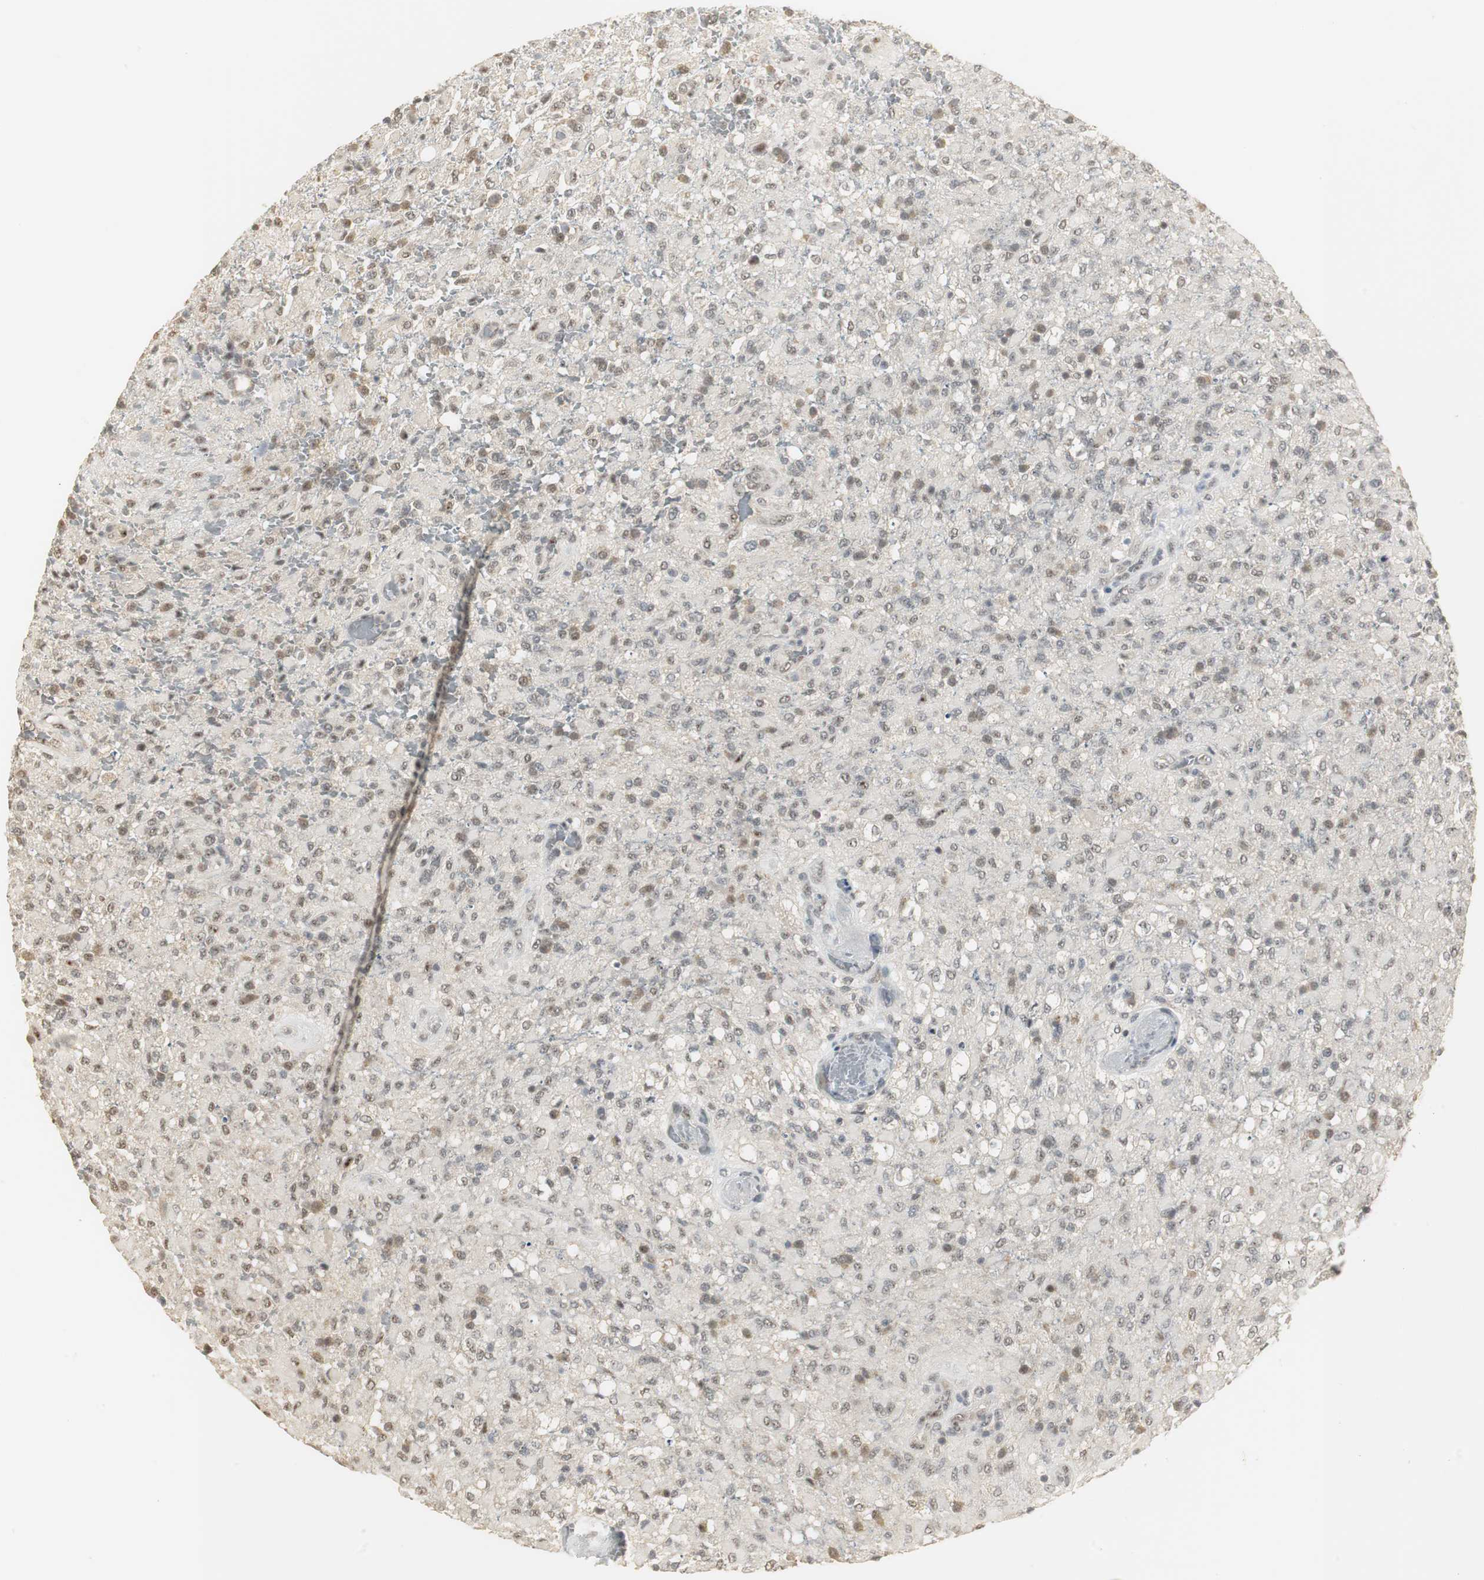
{"staining": {"intensity": "weak", "quantity": "<25%", "location": "cytoplasmic/membranous,nuclear"}, "tissue": "glioma", "cell_type": "Tumor cells", "image_type": "cancer", "snomed": [{"axis": "morphology", "description": "Glioma, malignant, High grade"}, {"axis": "topography", "description": "Brain"}], "caption": "Immunohistochemical staining of human glioma shows no significant positivity in tumor cells.", "gene": "ELOA", "patient": {"sex": "male", "age": 71}}